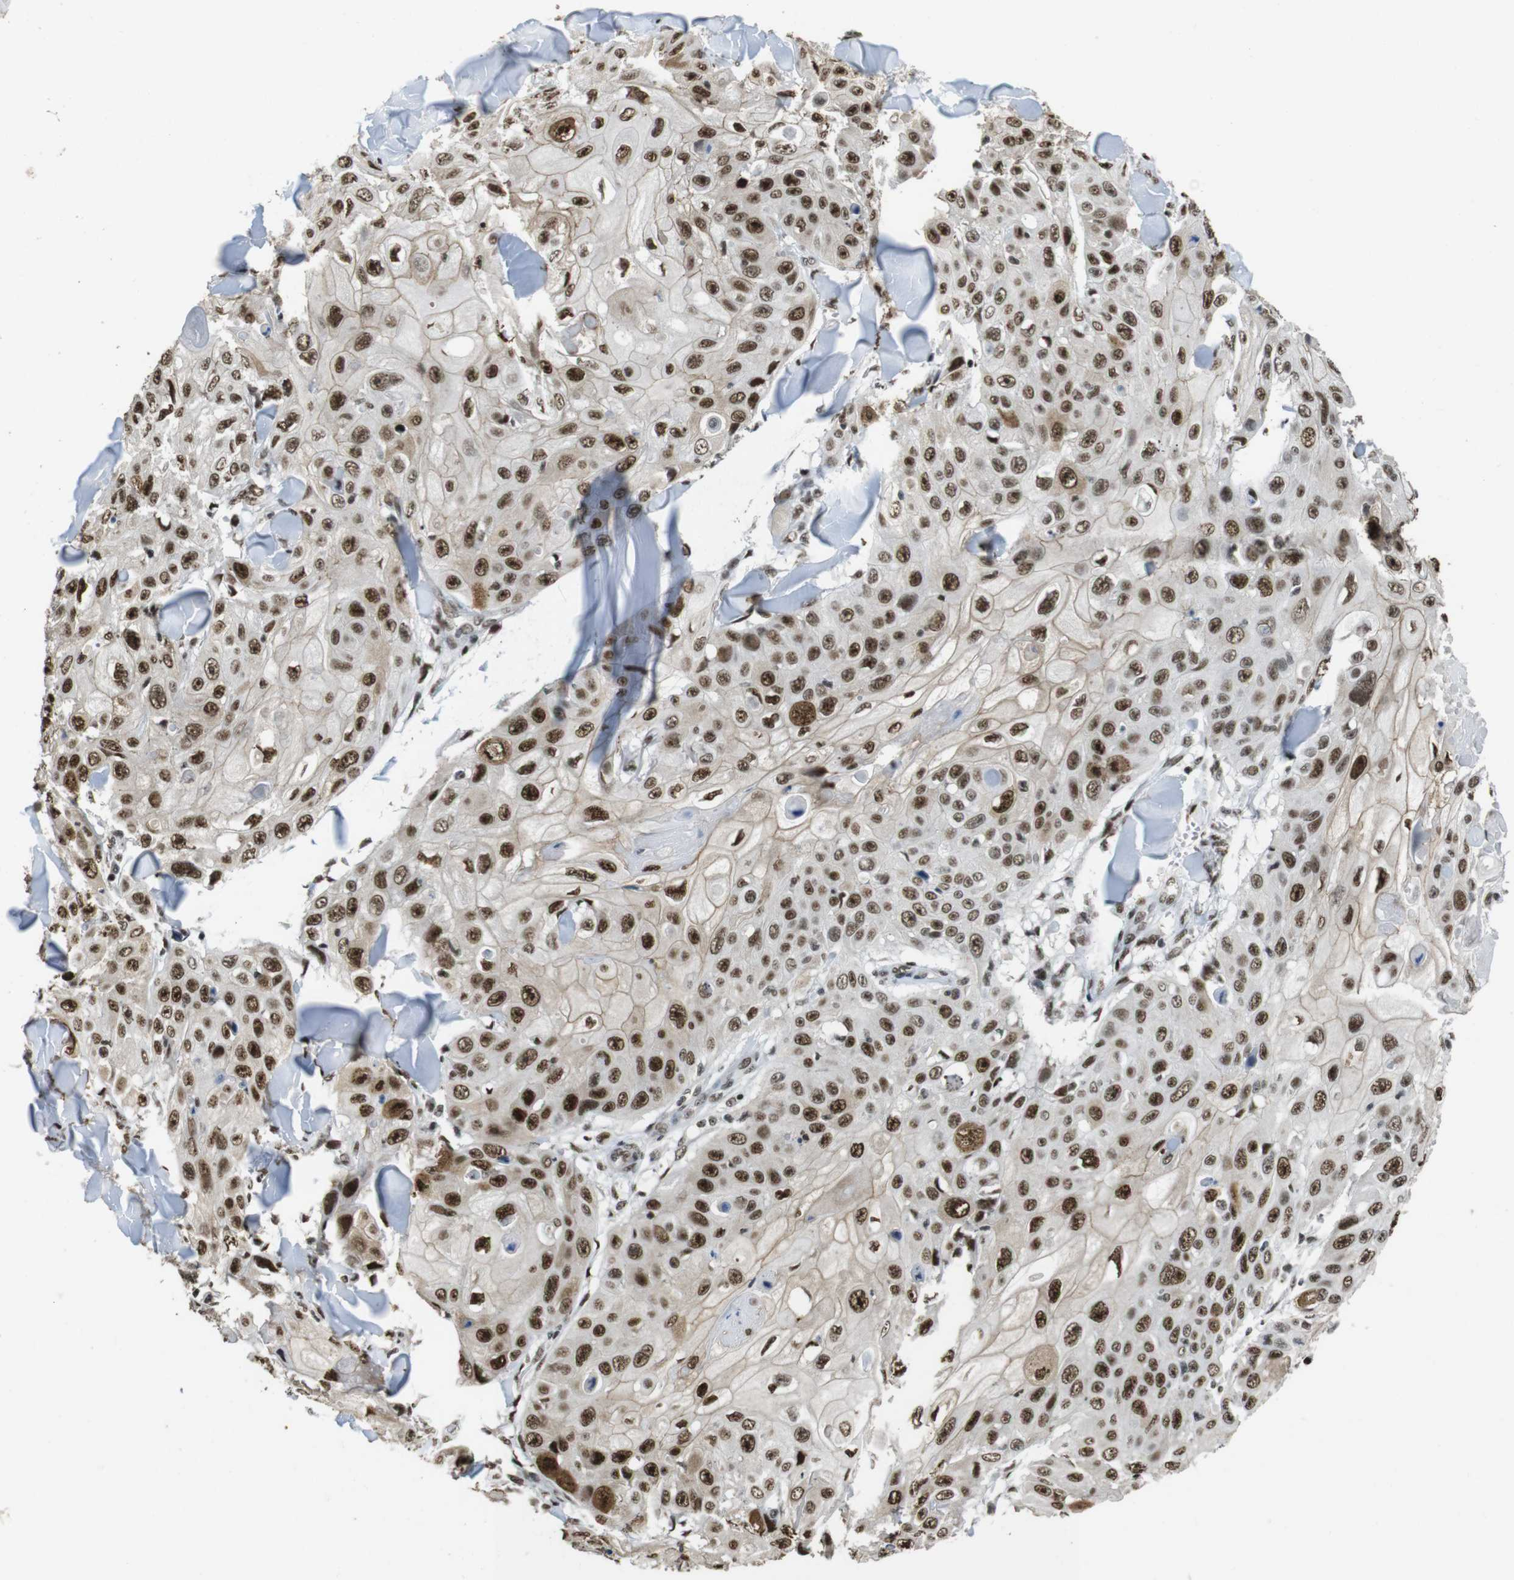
{"staining": {"intensity": "strong", "quantity": ">75%", "location": "nuclear"}, "tissue": "skin cancer", "cell_type": "Tumor cells", "image_type": "cancer", "snomed": [{"axis": "morphology", "description": "Squamous cell carcinoma, NOS"}, {"axis": "topography", "description": "Skin"}], "caption": "Protein staining of skin cancer tissue reveals strong nuclear staining in approximately >75% of tumor cells.", "gene": "CSNK2B", "patient": {"sex": "male", "age": 86}}